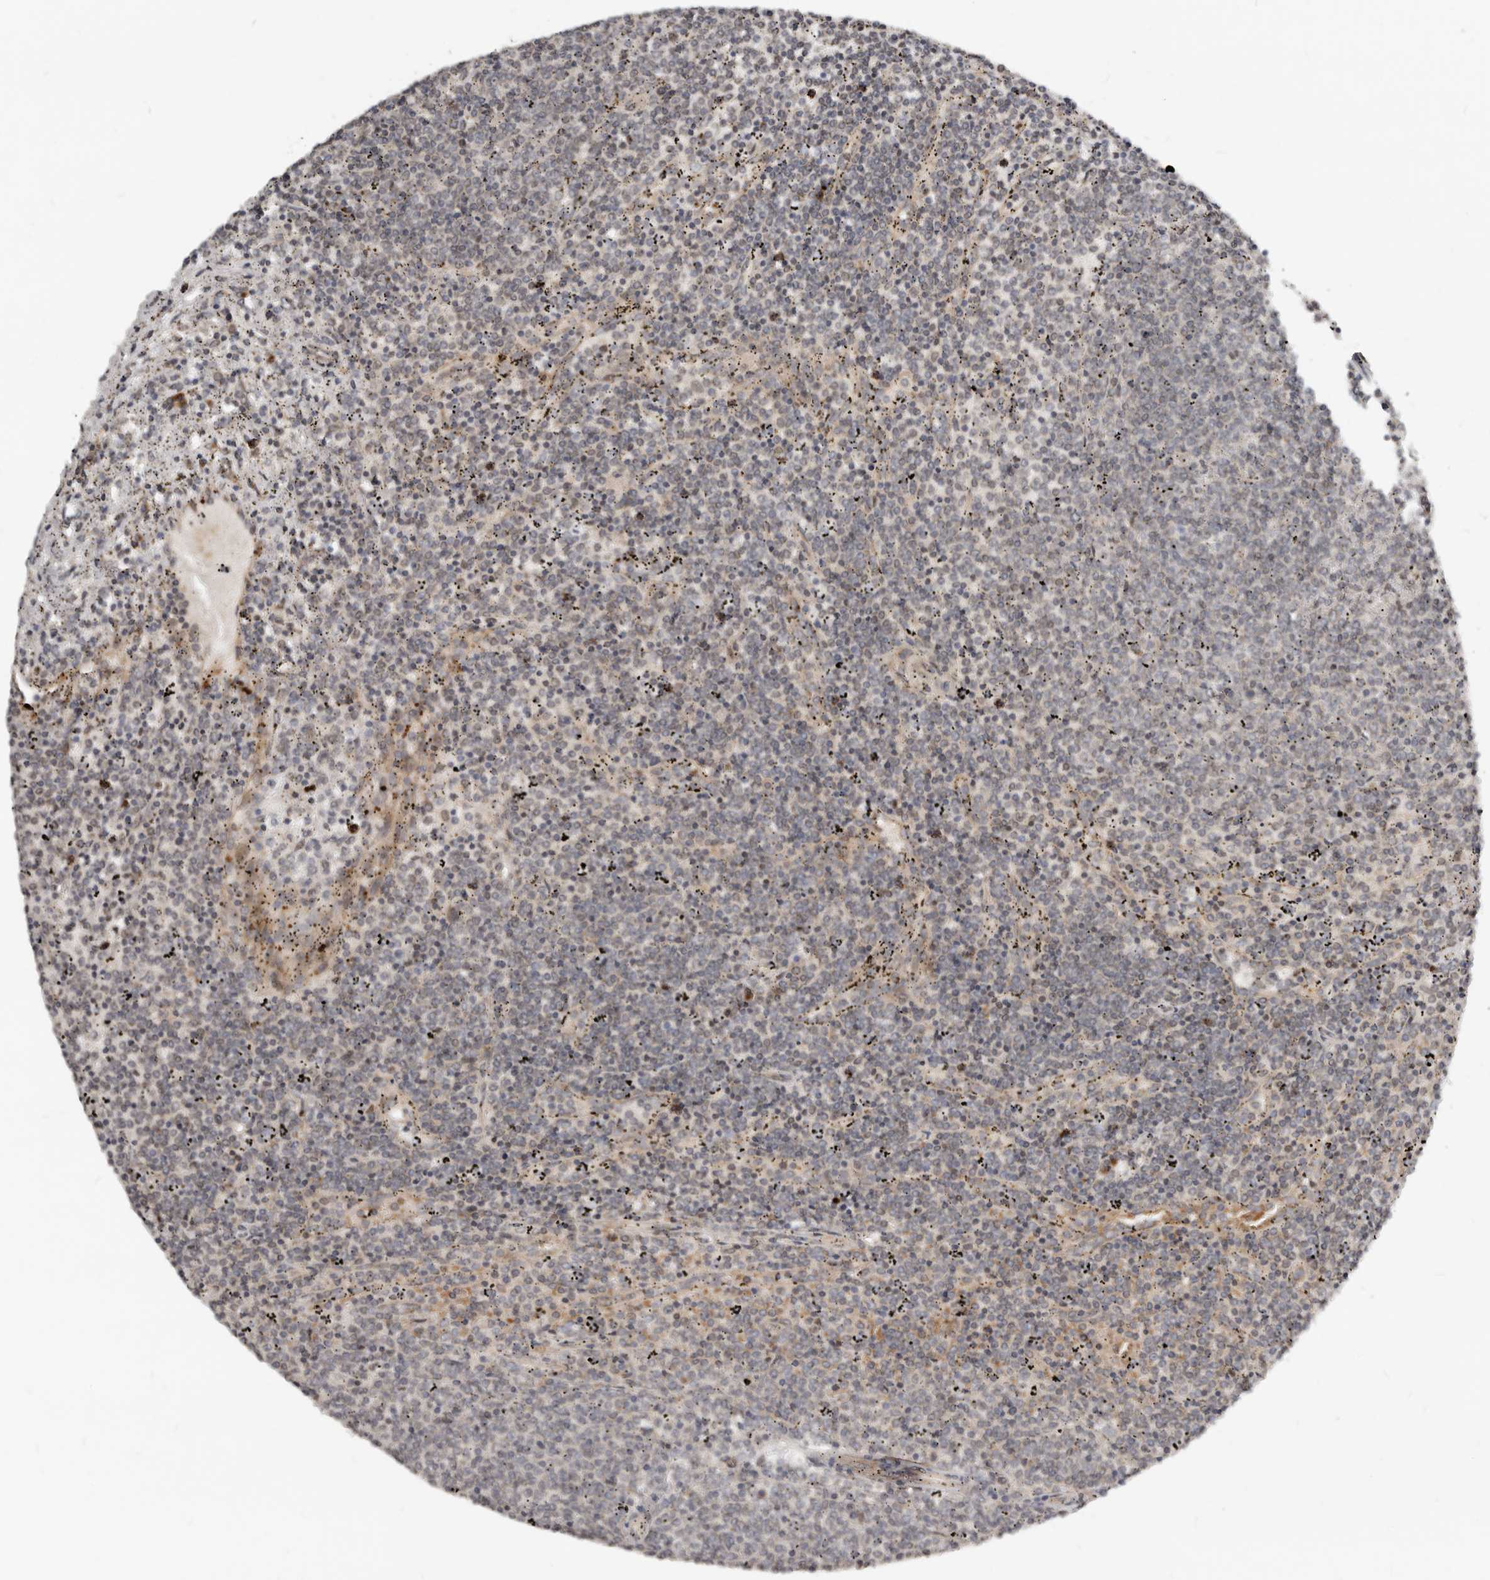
{"staining": {"intensity": "negative", "quantity": "none", "location": "none"}, "tissue": "lymphoma", "cell_type": "Tumor cells", "image_type": "cancer", "snomed": [{"axis": "morphology", "description": "Malignant lymphoma, non-Hodgkin's type, Low grade"}, {"axis": "topography", "description": "Spleen"}], "caption": "The IHC histopathology image has no significant expression in tumor cells of malignant lymphoma, non-Hodgkin's type (low-grade) tissue. (DAB (3,3'-diaminobenzidine) immunohistochemistry, high magnification).", "gene": "NPY4R", "patient": {"sex": "female", "age": 50}}